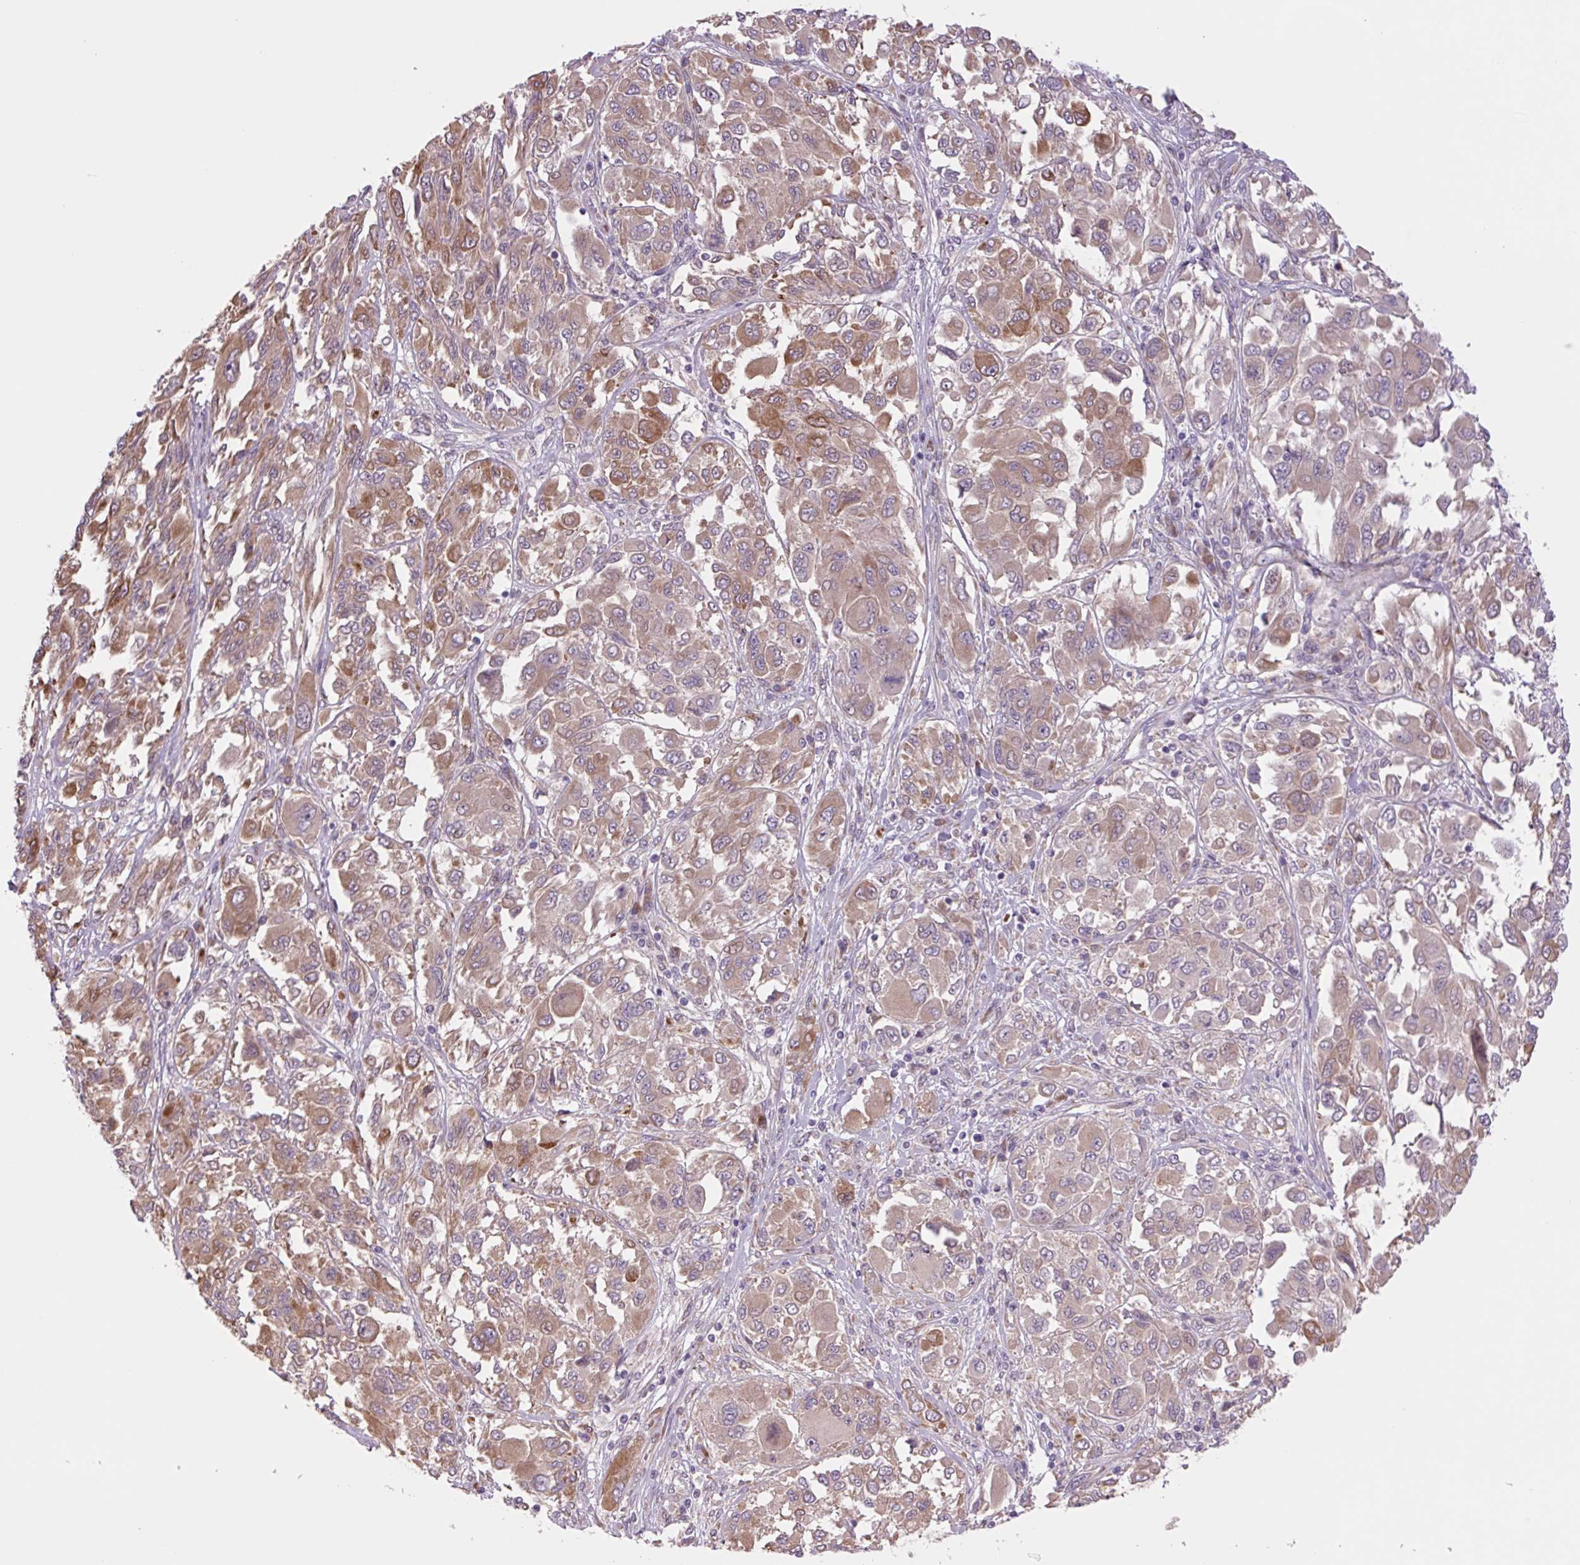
{"staining": {"intensity": "moderate", "quantity": "25%-75%", "location": "cytoplasmic/membranous"}, "tissue": "melanoma", "cell_type": "Tumor cells", "image_type": "cancer", "snomed": [{"axis": "morphology", "description": "Malignant melanoma, NOS"}, {"axis": "topography", "description": "Skin"}], "caption": "Tumor cells reveal medium levels of moderate cytoplasmic/membranous expression in about 25%-75% of cells in human malignant melanoma. (Brightfield microscopy of DAB IHC at high magnification).", "gene": "PLA2G4A", "patient": {"sex": "female", "age": 91}}